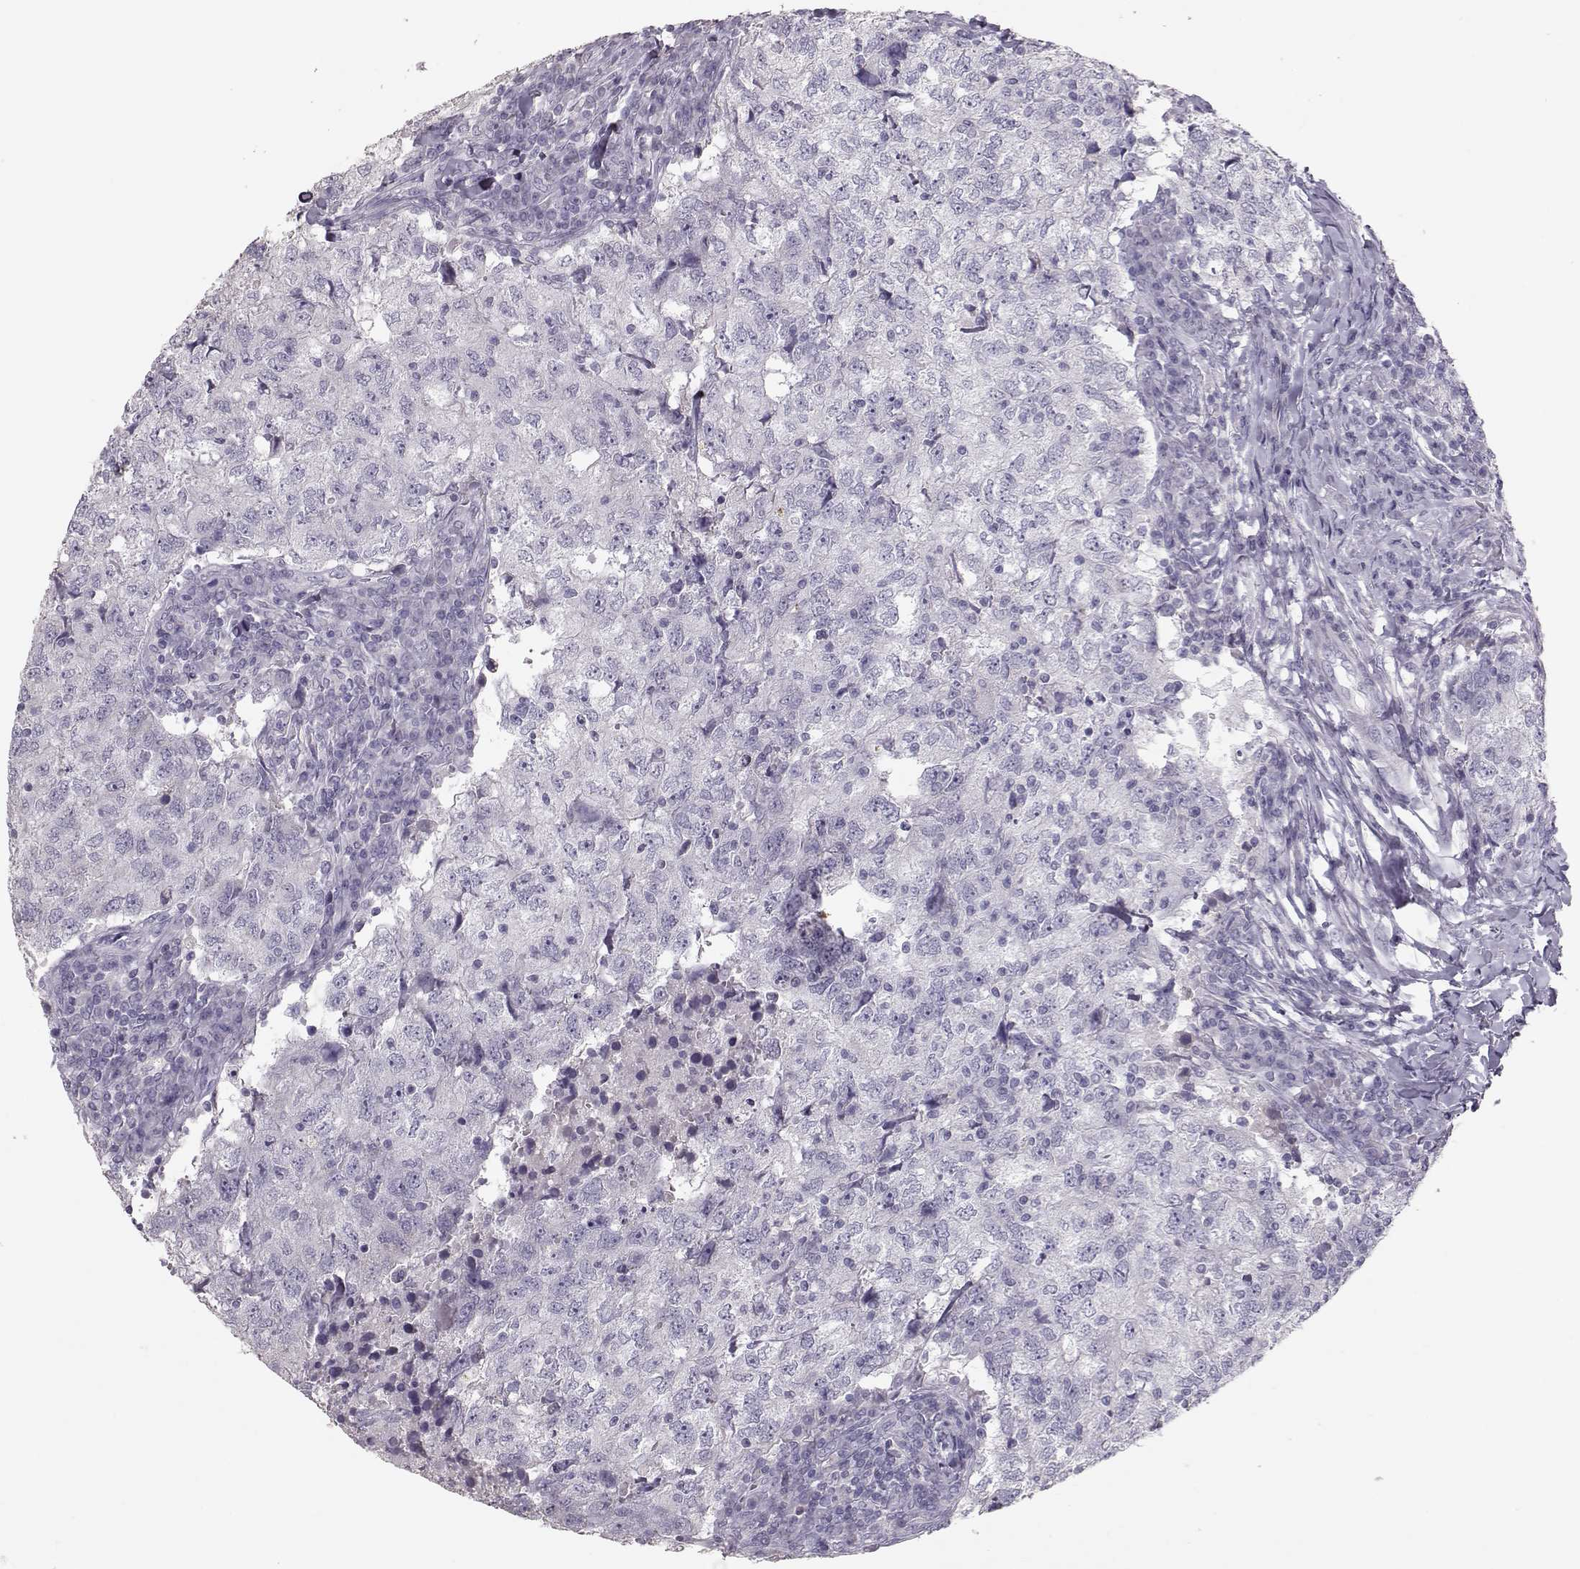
{"staining": {"intensity": "negative", "quantity": "none", "location": "none"}, "tissue": "breast cancer", "cell_type": "Tumor cells", "image_type": "cancer", "snomed": [{"axis": "morphology", "description": "Duct carcinoma"}, {"axis": "topography", "description": "Breast"}], "caption": "Tumor cells are negative for brown protein staining in breast intraductal carcinoma.", "gene": "POU1F1", "patient": {"sex": "female", "age": 30}}